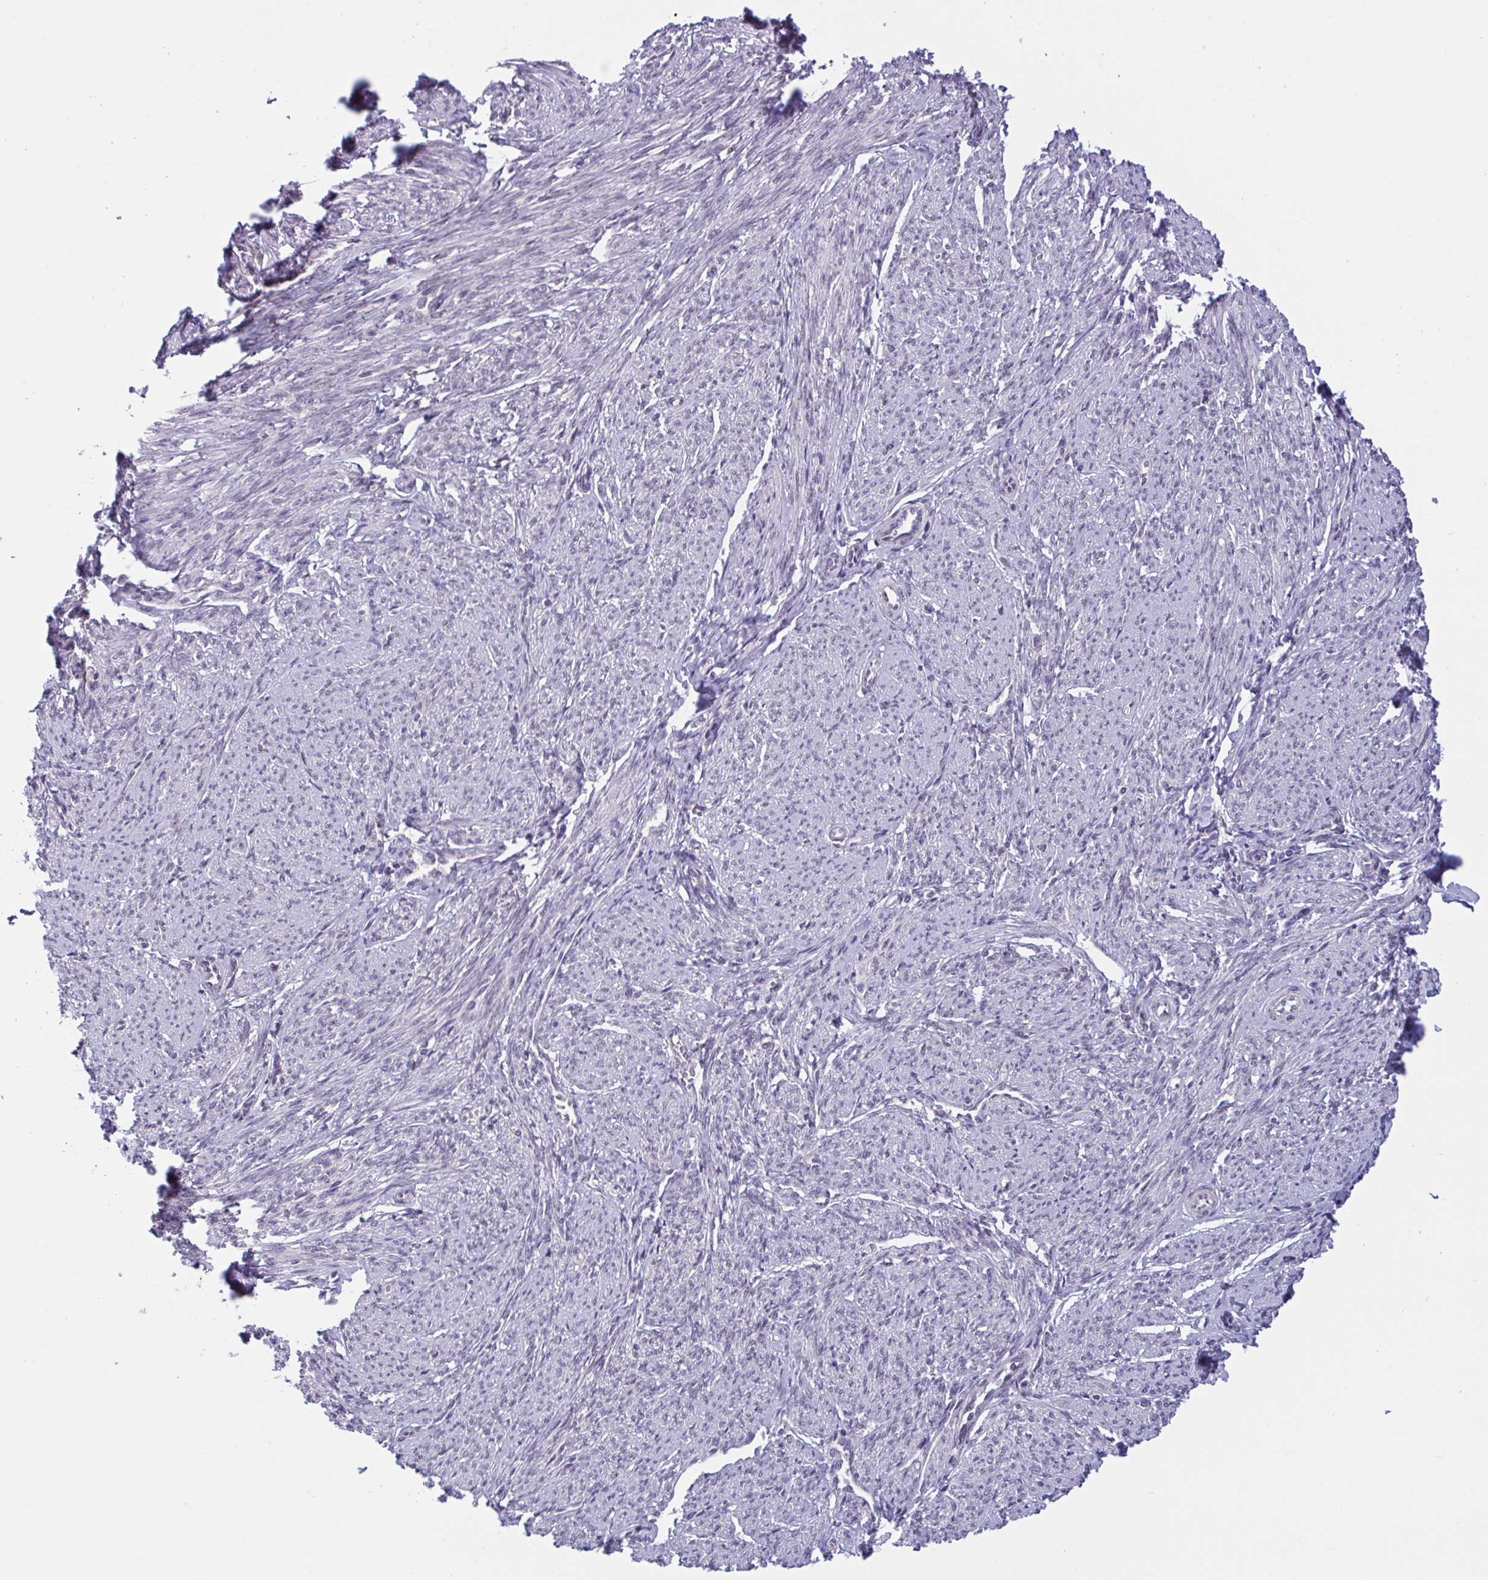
{"staining": {"intensity": "weak", "quantity": "<25%", "location": "nuclear"}, "tissue": "smooth muscle", "cell_type": "Smooth muscle cells", "image_type": "normal", "snomed": [{"axis": "morphology", "description": "Normal tissue, NOS"}, {"axis": "topography", "description": "Smooth muscle"}], "caption": "IHC of normal smooth muscle shows no staining in smooth muscle cells. Brightfield microscopy of immunohistochemistry (IHC) stained with DAB (brown) and hematoxylin (blue), captured at high magnification.", "gene": "TTC7B", "patient": {"sex": "female", "age": 65}}